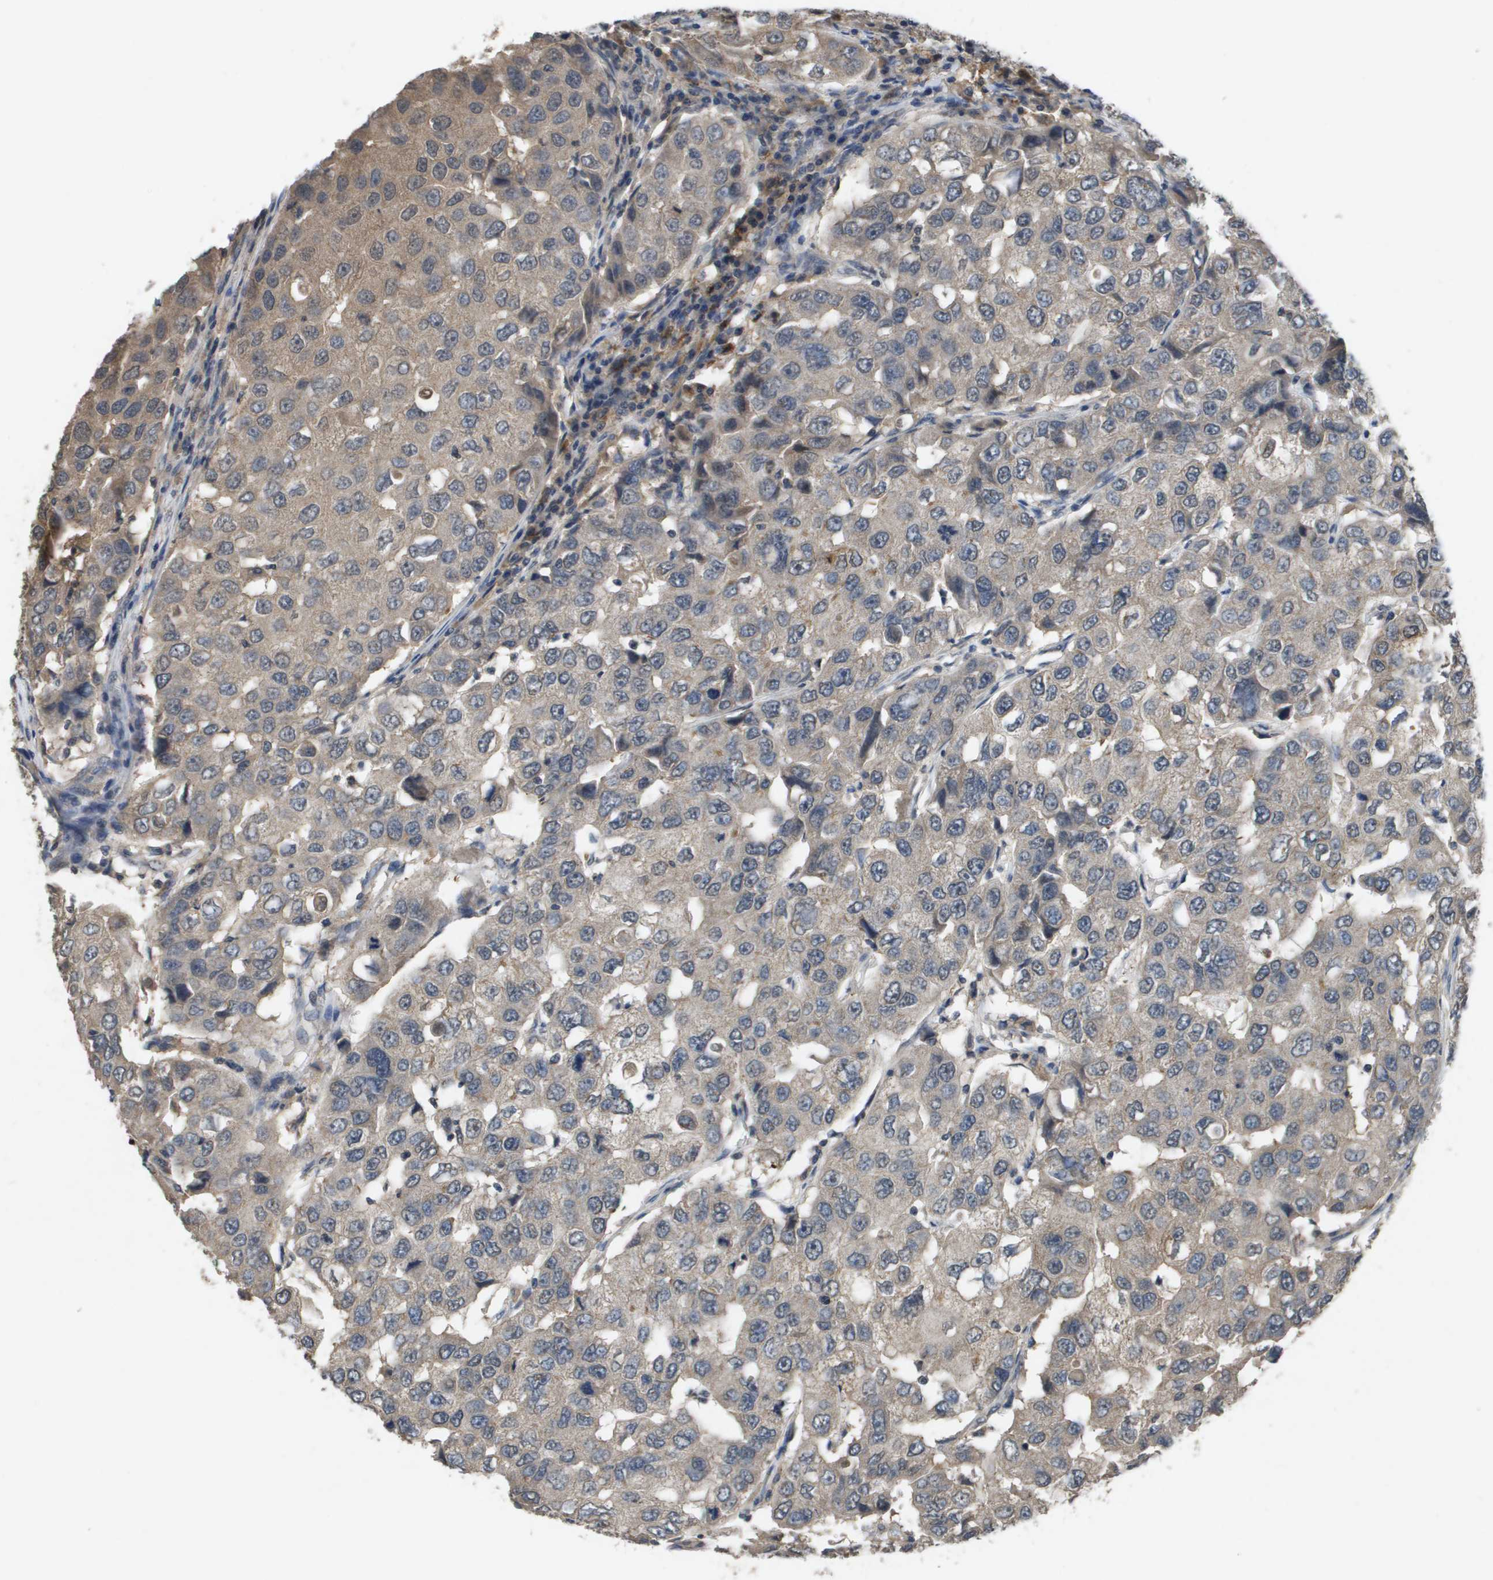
{"staining": {"intensity": "weak", "quantity": ">75%", "location": "cytoplasmic/membranous"}, "tissue": "breast cancer", "cell_type": "Tumor cells", "image_type": "cancer", "snomed": [{"axis": "morphology", "description": "Duct carcinoma"}, {"axis": "topography", "description": "Breast"}], "caption": "An image of breast cancer stained for a protein shows weak cytoplasmic/membranous brown staining in tumor cells.", "gene": "PROC", "patient": {"sex": "female", "age": 27}}